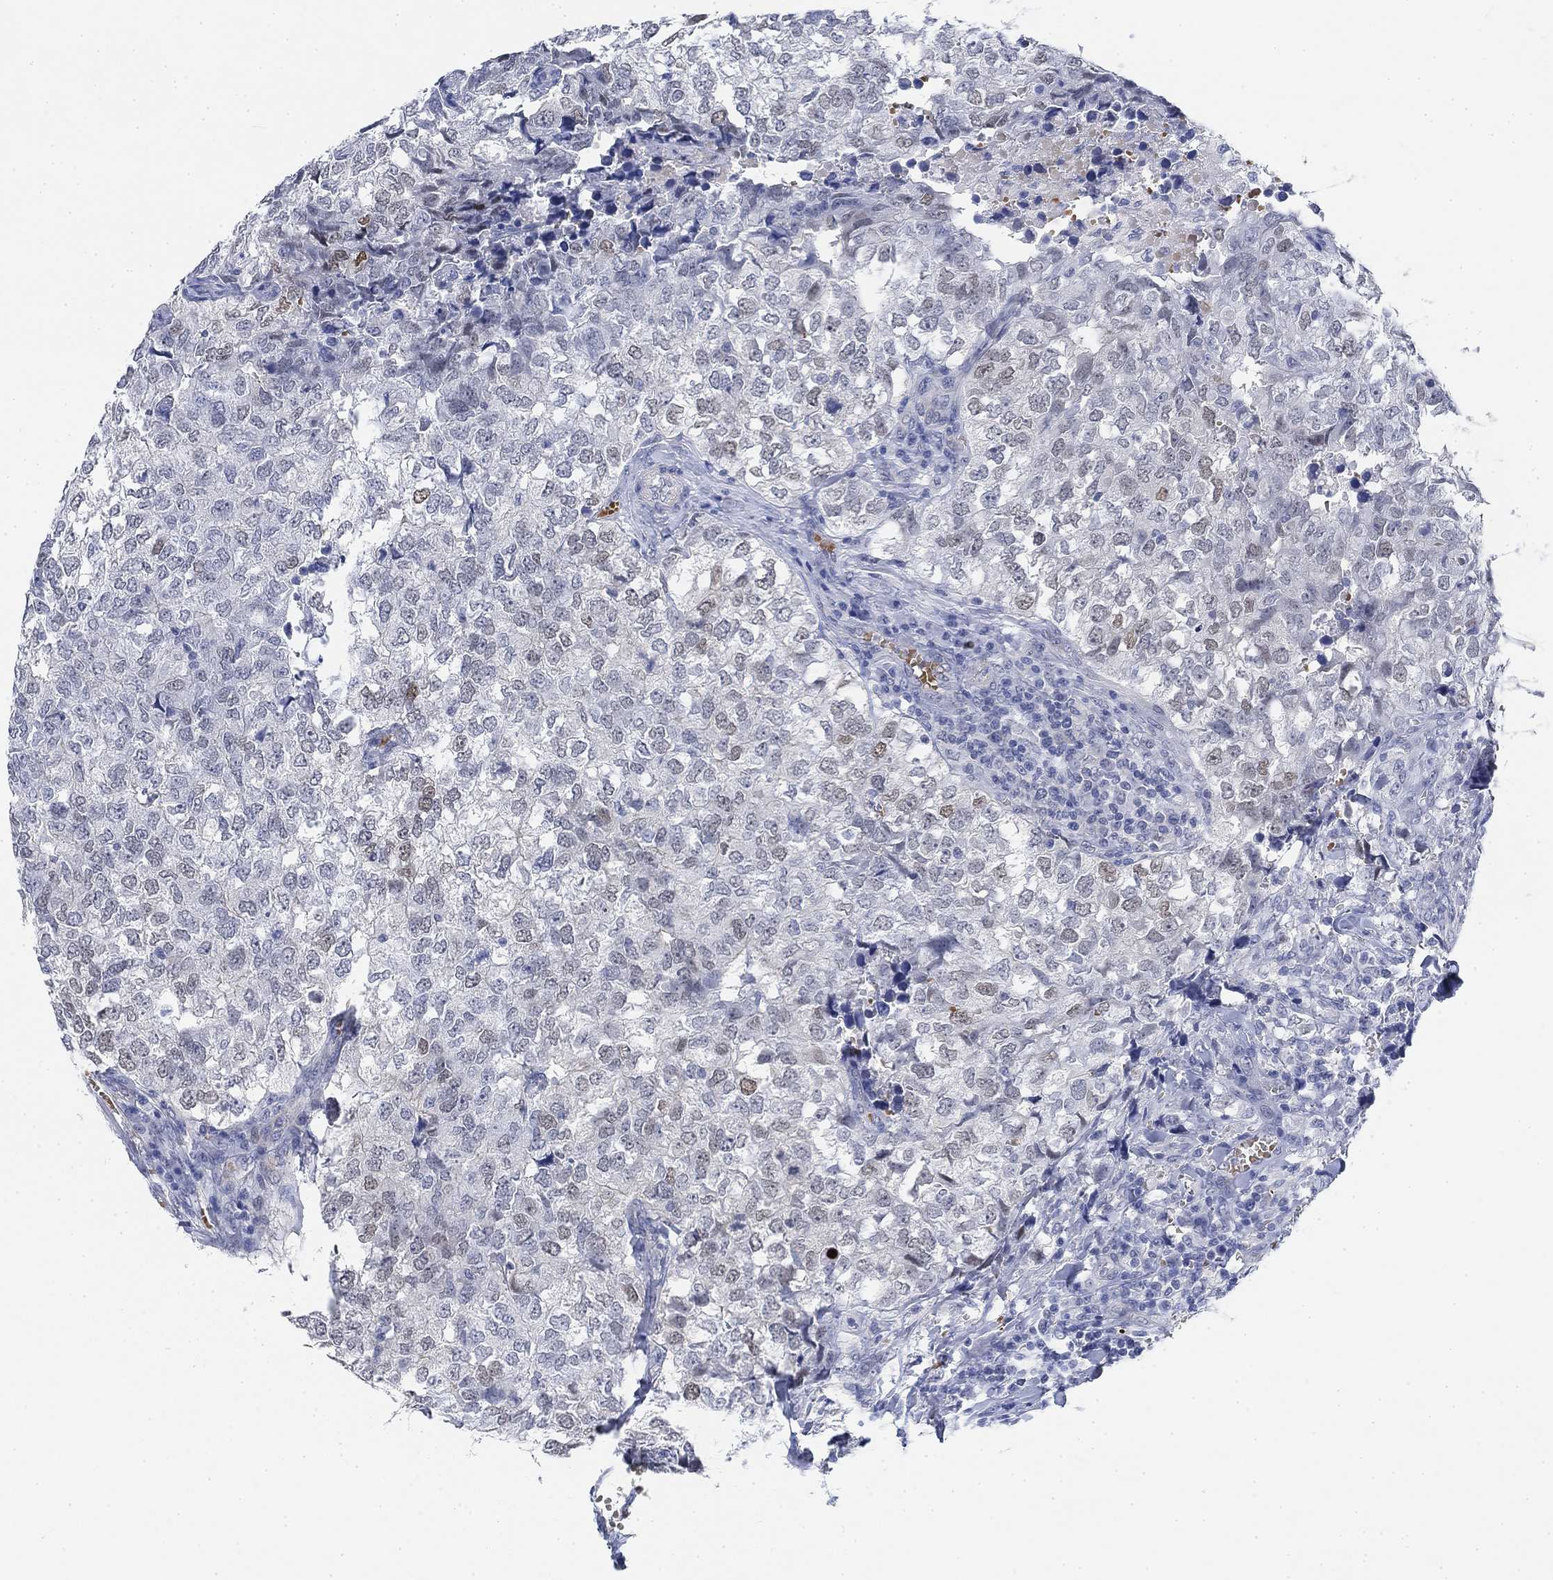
{"staining": {"intensity": "negative", "quantity": "none", "location": "none"}, "tissue": "breast cancer", "cell_type": "Tumor cells", "image_type": "cancer", "snomed": [{"axis": "morphology", "description": "Duct carcinoma"}, {"axis": "topography", "description": "Breast"}], "caption": "Tumor cells are negative for brown protein staining in breast cancer (invasive ductal carcinoma).", "gene": "PAX6", "patient": {"sex": "female", "age": 30}}